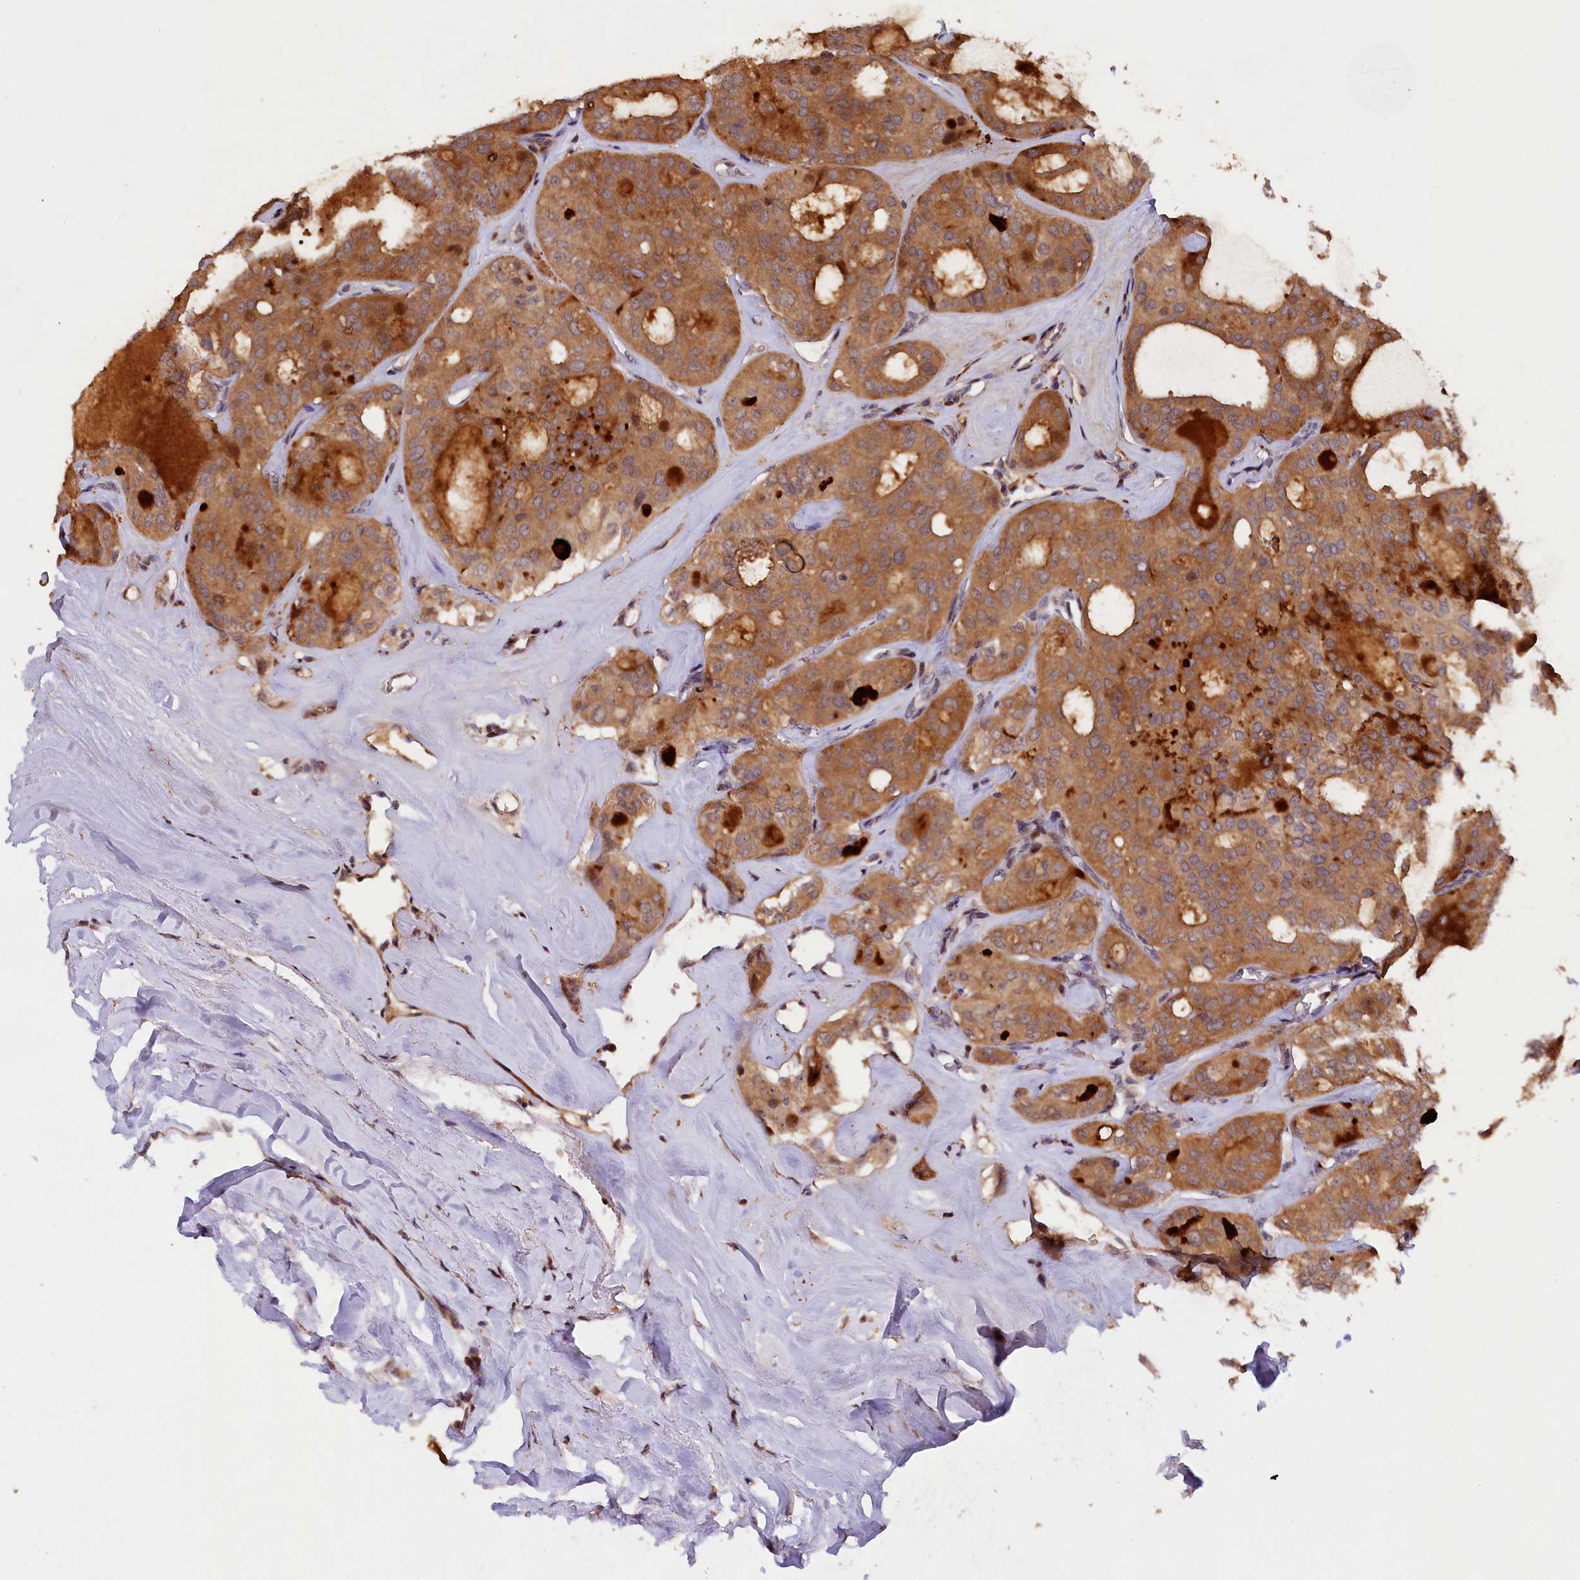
{"staining": {"intensity": "strong", "quantity": ">75%", "location": "cytoplasmic/membranous"}, "tissue": "thyroid cancer", "cell_type": "Tumor cells", "image_type": "cancer", "snomed": [{"axis": "morphology", "description": "Follicular adenoma carcinoma, NOS"}, {"axis": "topography", "description": "Thyroid gland"}], "caption": "Thyroid cancer (follicular adenoma carcinoma) stained with a protein marker exhibits strong staining in tumor cells.", "gene": "PHAF1", "patient": {"sex": "male", "age": 75}}